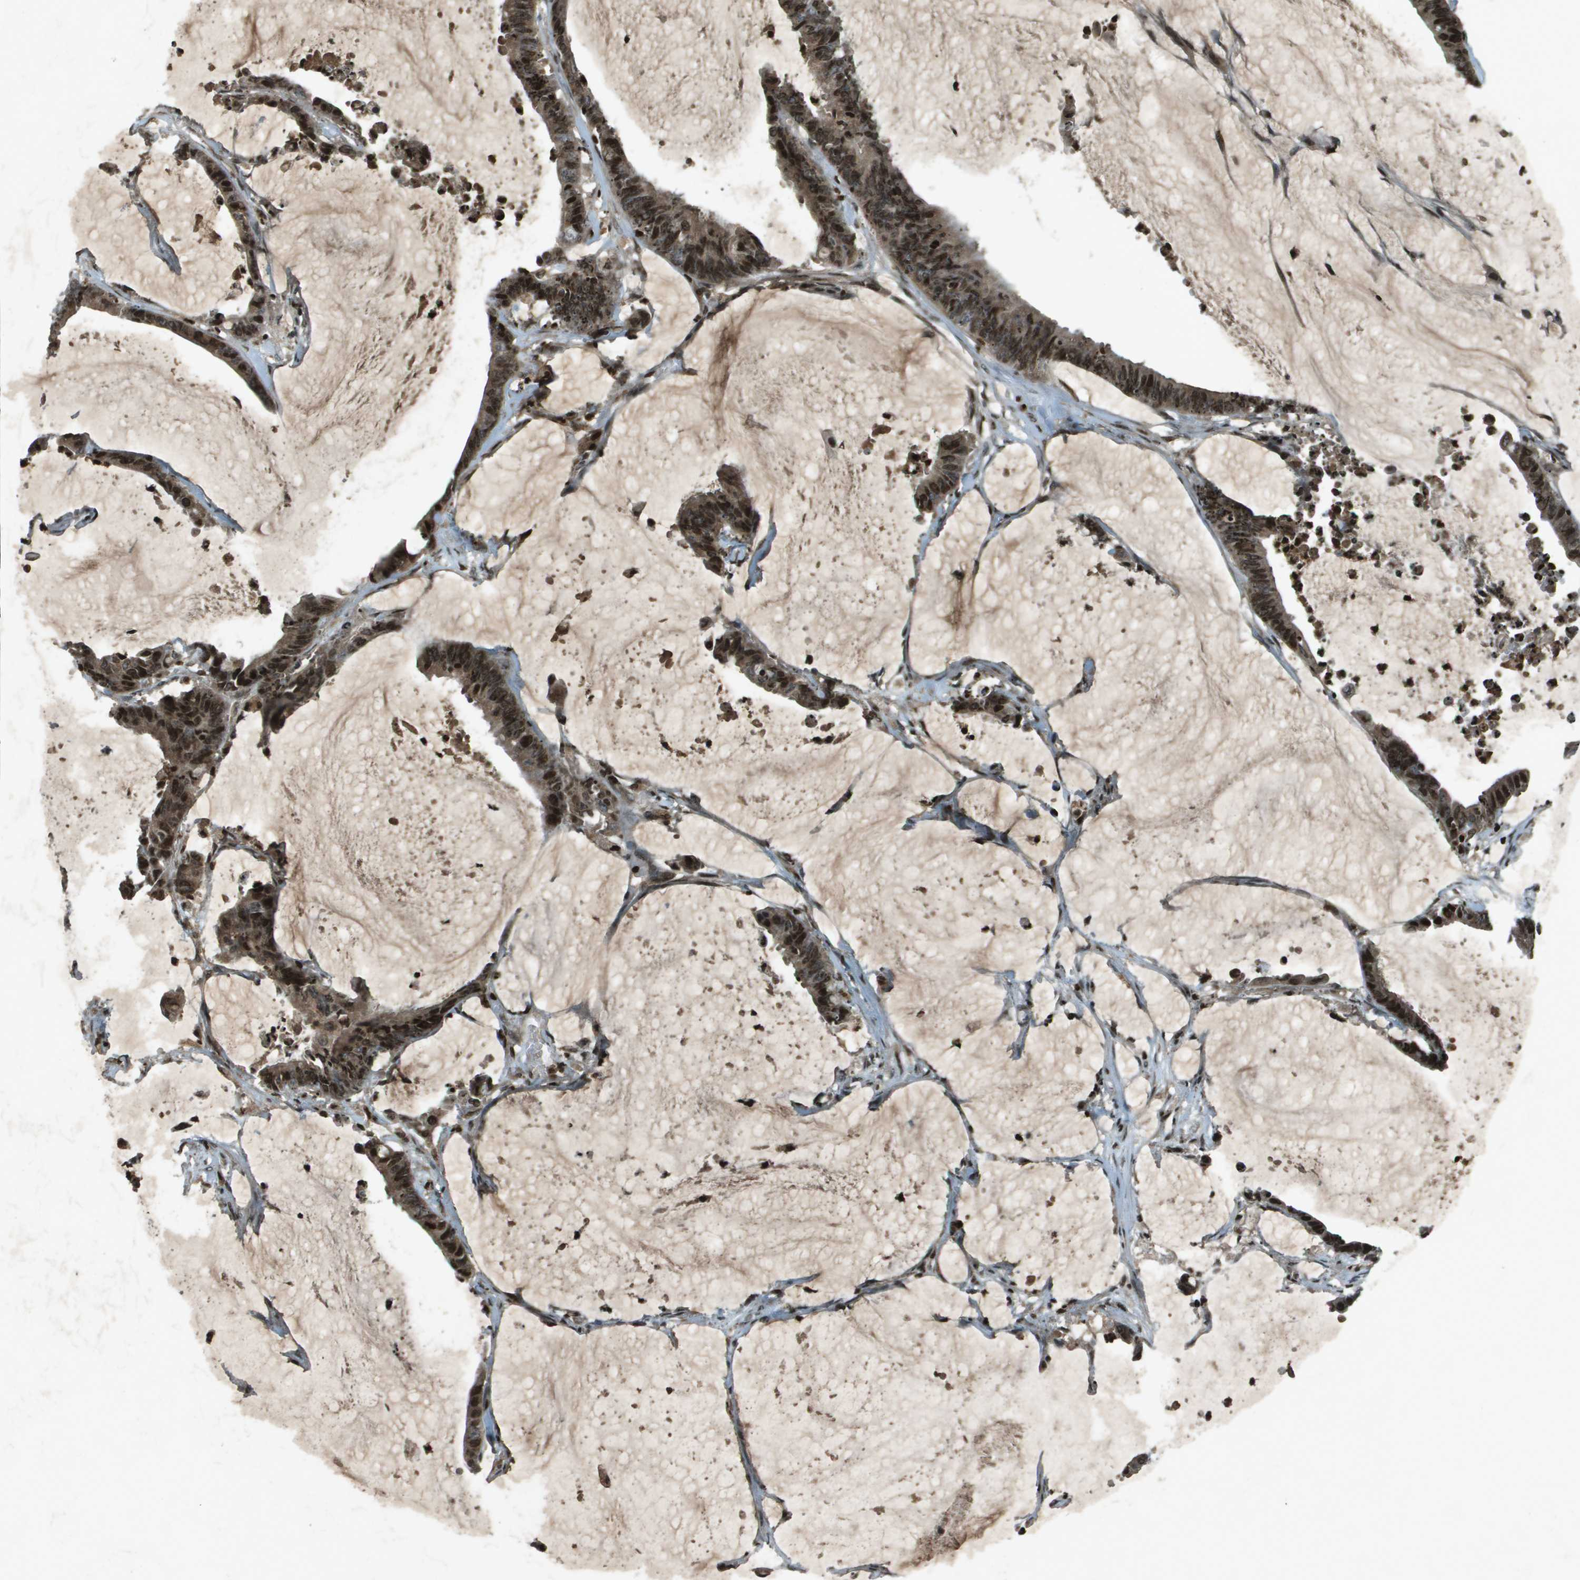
{"staining": {"intensity": "strong", "quantity": ">75%", "location": "nuclear"}, "tissue": "colorectal cancer", "cell_type": "Tumor cells", "image_type": "cancer", "snomed": [{"axis": "morphology", "description": "Adenocarcinoma, NOS"}, {"axis": "topography", "description": "Rectum"}], "caption": "Immunohistochemical staining of human colorectal cancer displays strong nuclear protein staining in approximately >75% of tumor cells.", "gene": "CXCL12", "patient": {"sex": "female", "age": 66}}